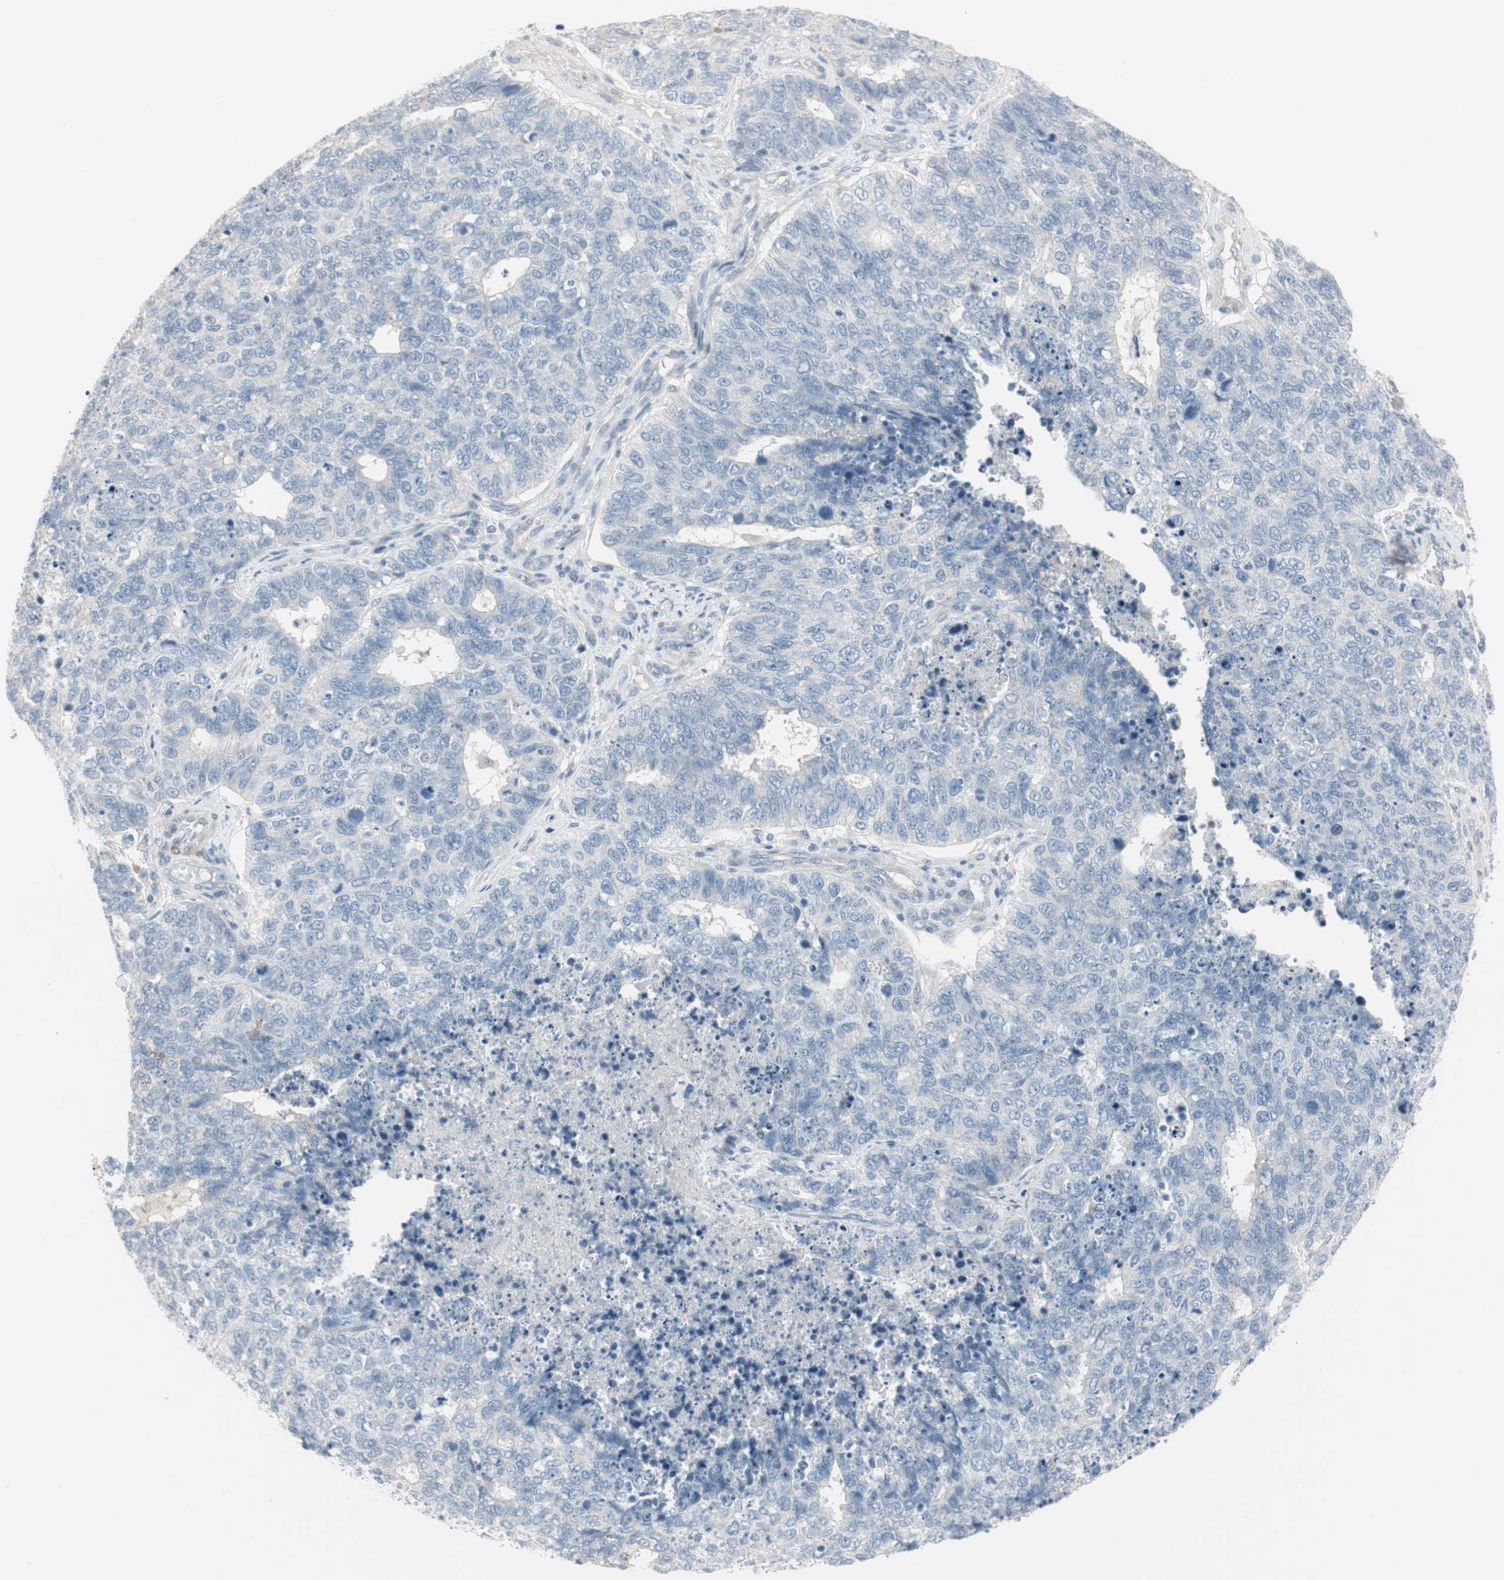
{"staining": {"intensity": "negative", "quantity": "none", "location": "none"}, "tissue": "cervical cancer", "cell_type": "Tumor cells", "image_type": "cancer", "snomed": [{"axis": "morphology", "description": "Squamous cell carcinoma, NOS"}, {"axis": "topography", "description": "Cervix"}], "caption": "This is an IHC micrograph of human cervical cancer (squamous cell carcinoma). There is no staining in tumor cells.", "gene": "DMPK", "patient": {"sex": "female", "age": 63}}